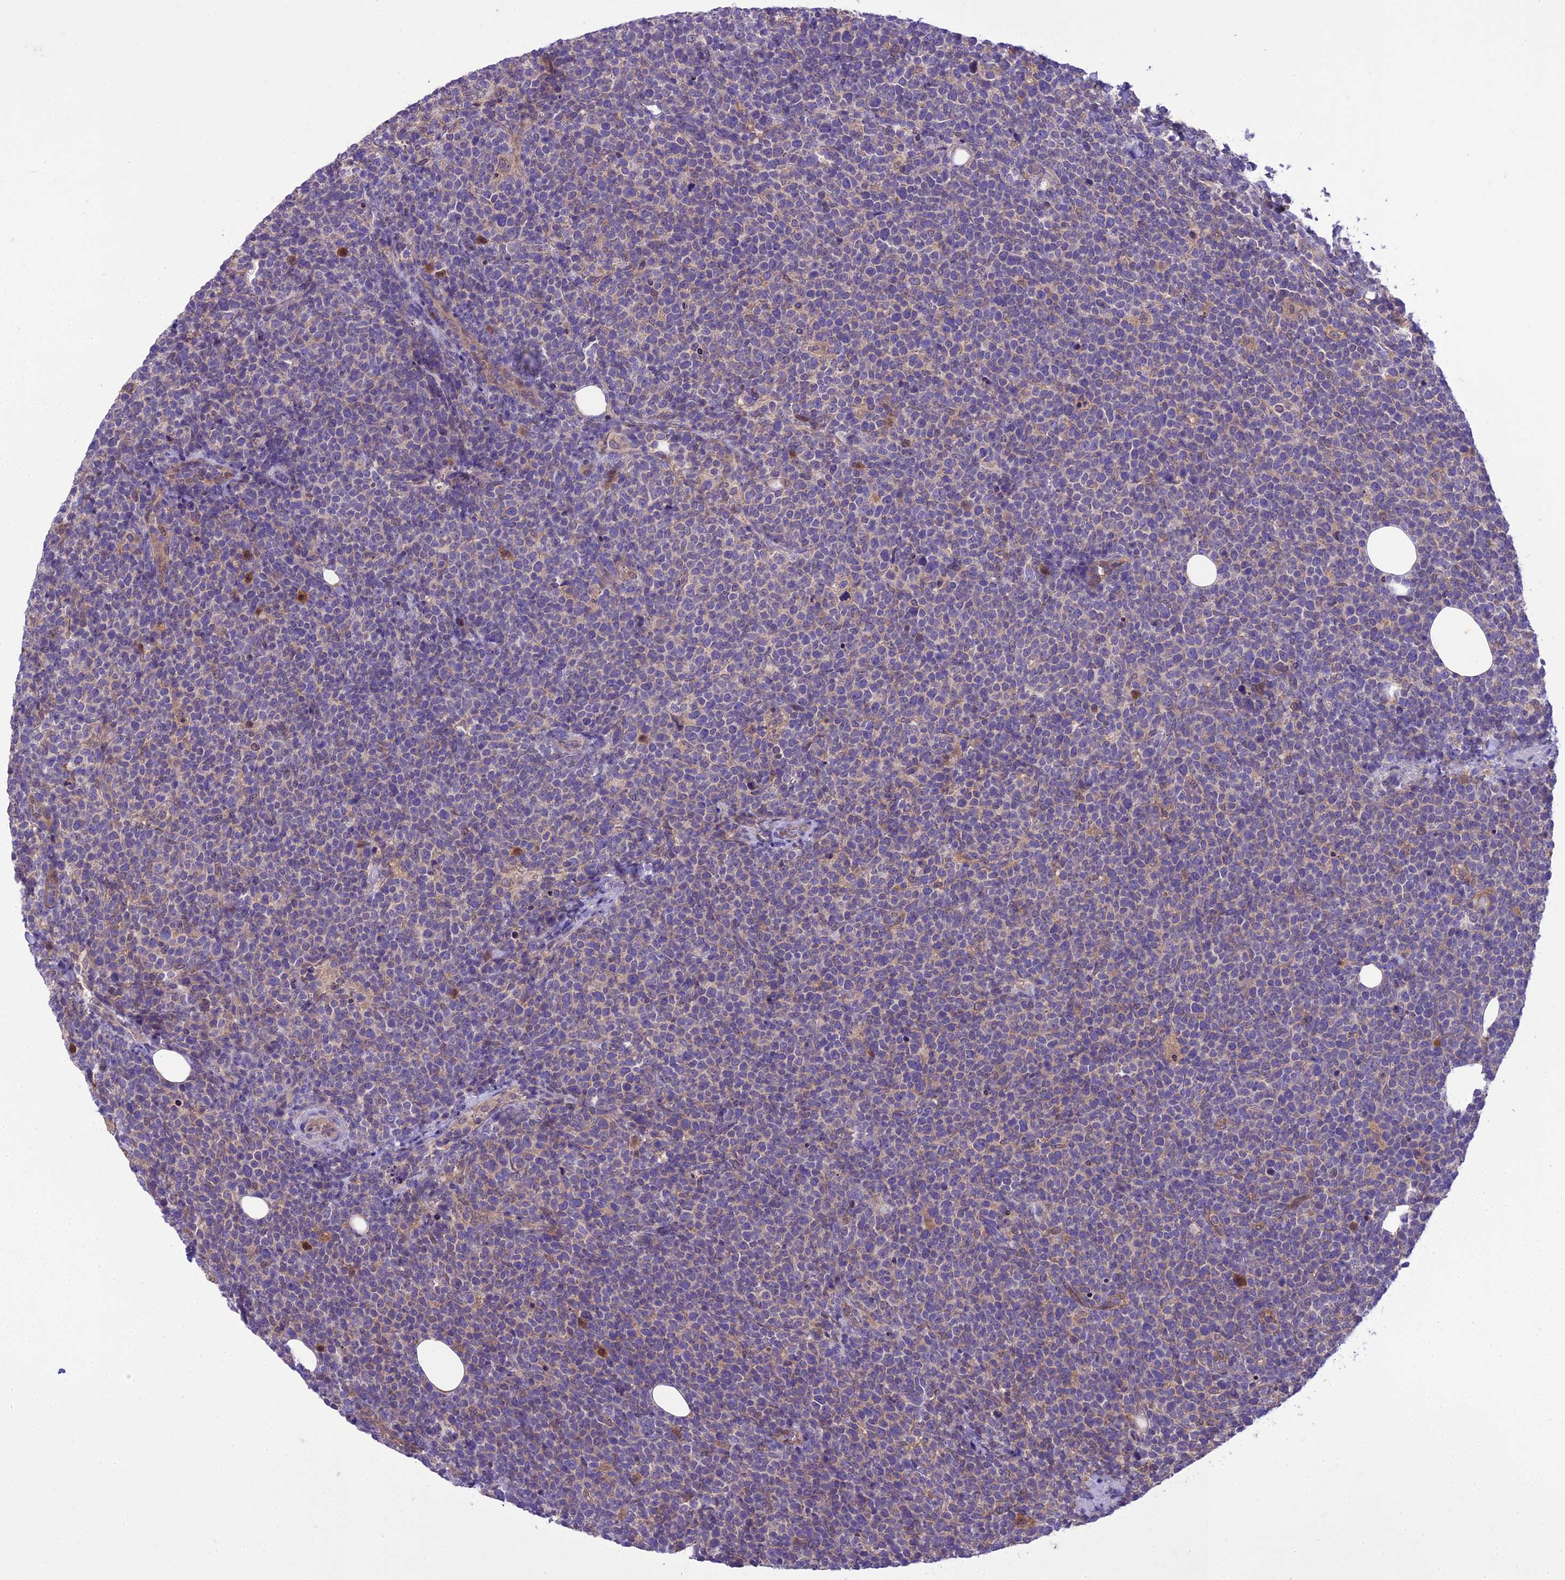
{"staining": {"intensity": "negative", "quantity": "none", "location": "none"}, "tissue": "lymphoma", "cell_type": "Tumor cells", "image_type": "cancer", "snomed": [{"axis": "morphology", "description": "Malignant lymphoma, non-Hodgkin's type, High grade"}, {"axis": "topography", "description": "Lymph node"}], "caption": "There is no significant staining in tumor cells of lymphoma. The staining was performed using DAB to visualize the protein expression in brown, while the nuclei were stained in blue with hematoxylin (Magnification: 20x).", "gene": "BORCS6", "patient": {"sex": "male", "age": 61}}